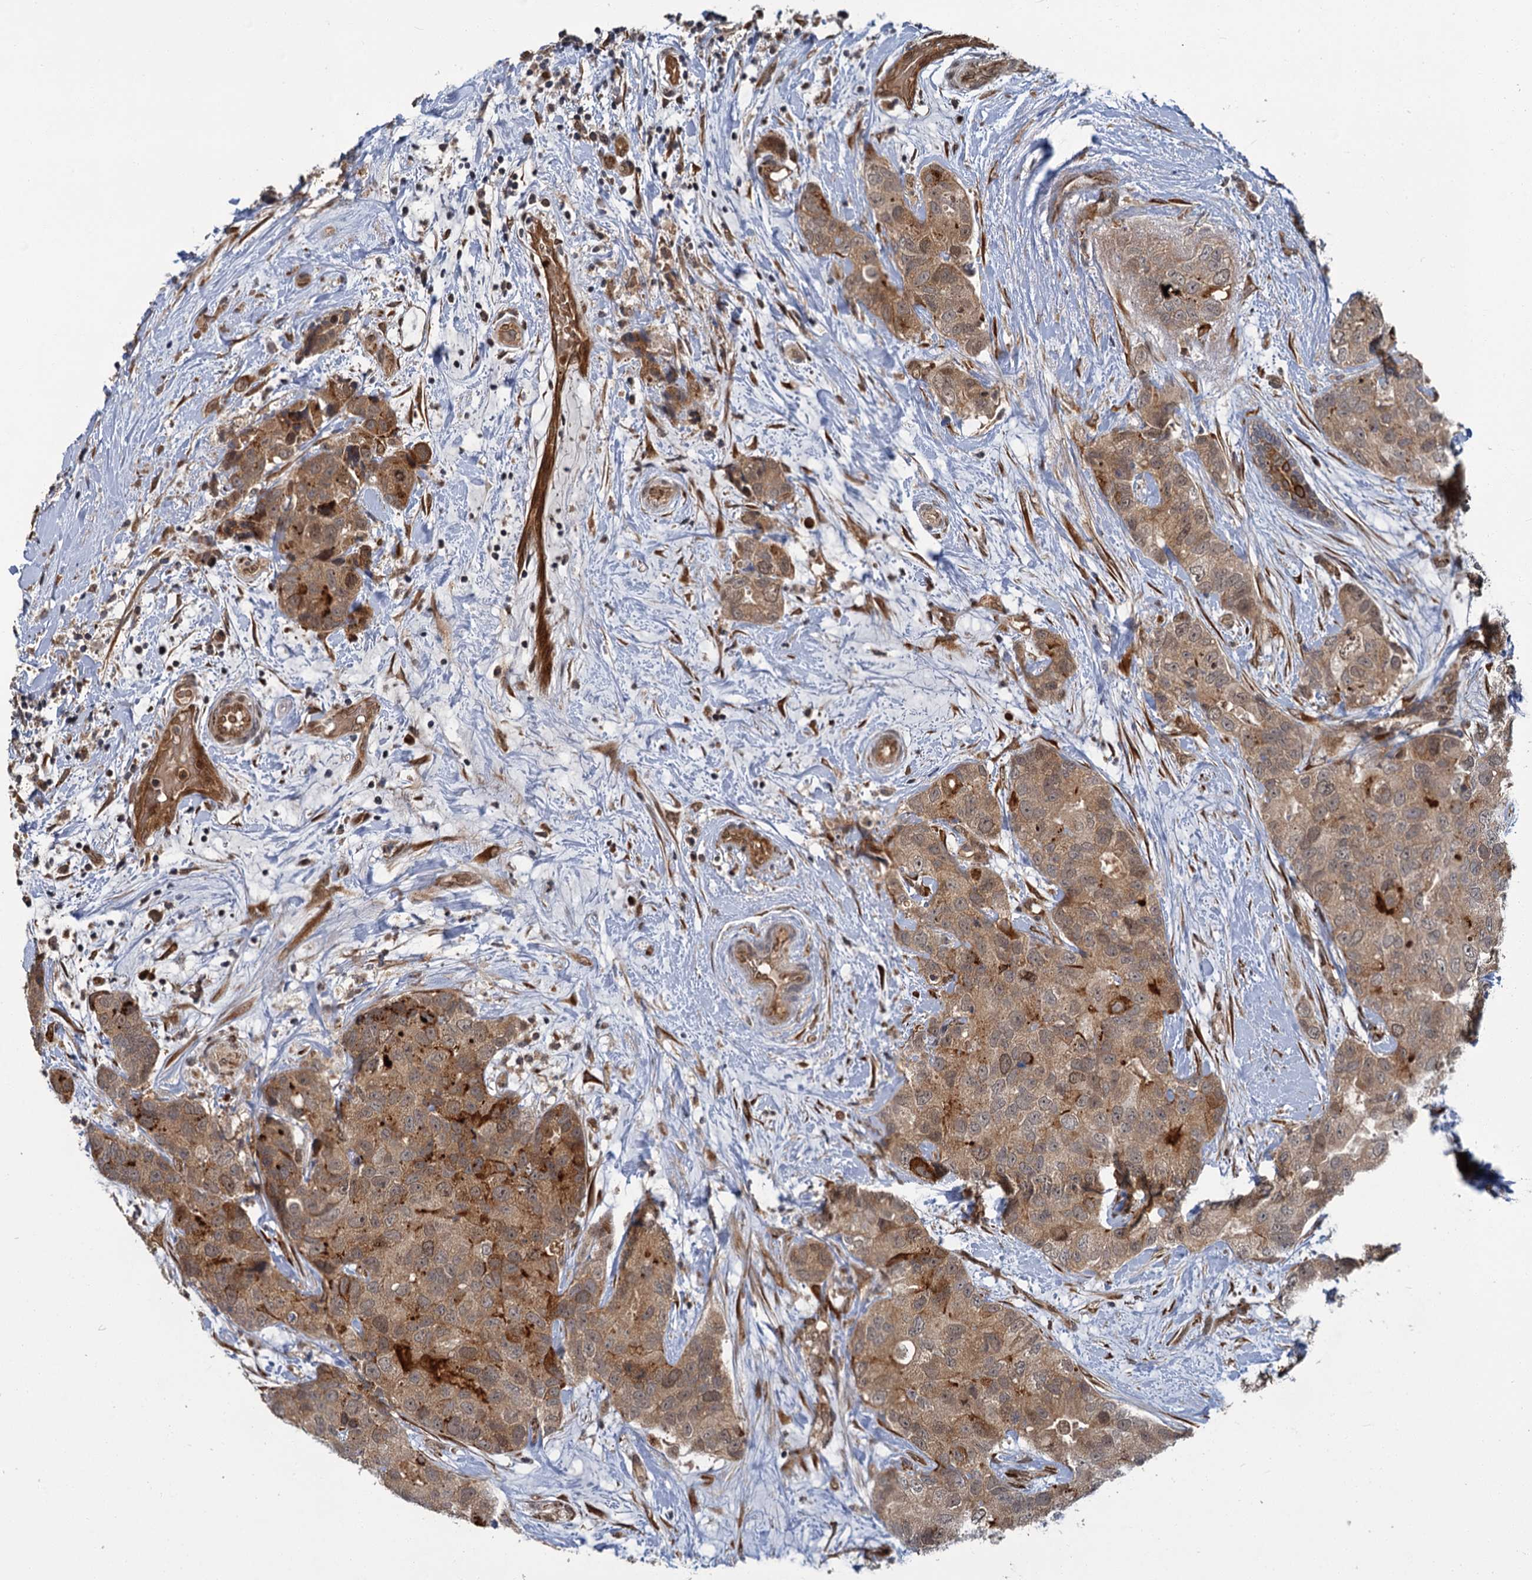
{"staining": {"intensity": "moderate", "quantity": ">75%", "location": "cytoplasmic/membranous"}, "tissue": "breast cancer", "cell_type": "Tumor cells", "image_type": "cancer", "snomed": [{"axis": "morphology", "description": "Duct carcinoma"}, {"axis": "topography", "description": "Breast"}], "caption": "Approximately >75% of tumor cells in invasive ductal carcinoma (breast) exhibit moderate cytoplasmic/membranous protein staining as visualized by brown immunohistochemical staining.", "gene": "APBA2", "patient": {"sex": "female", "age": 62}}